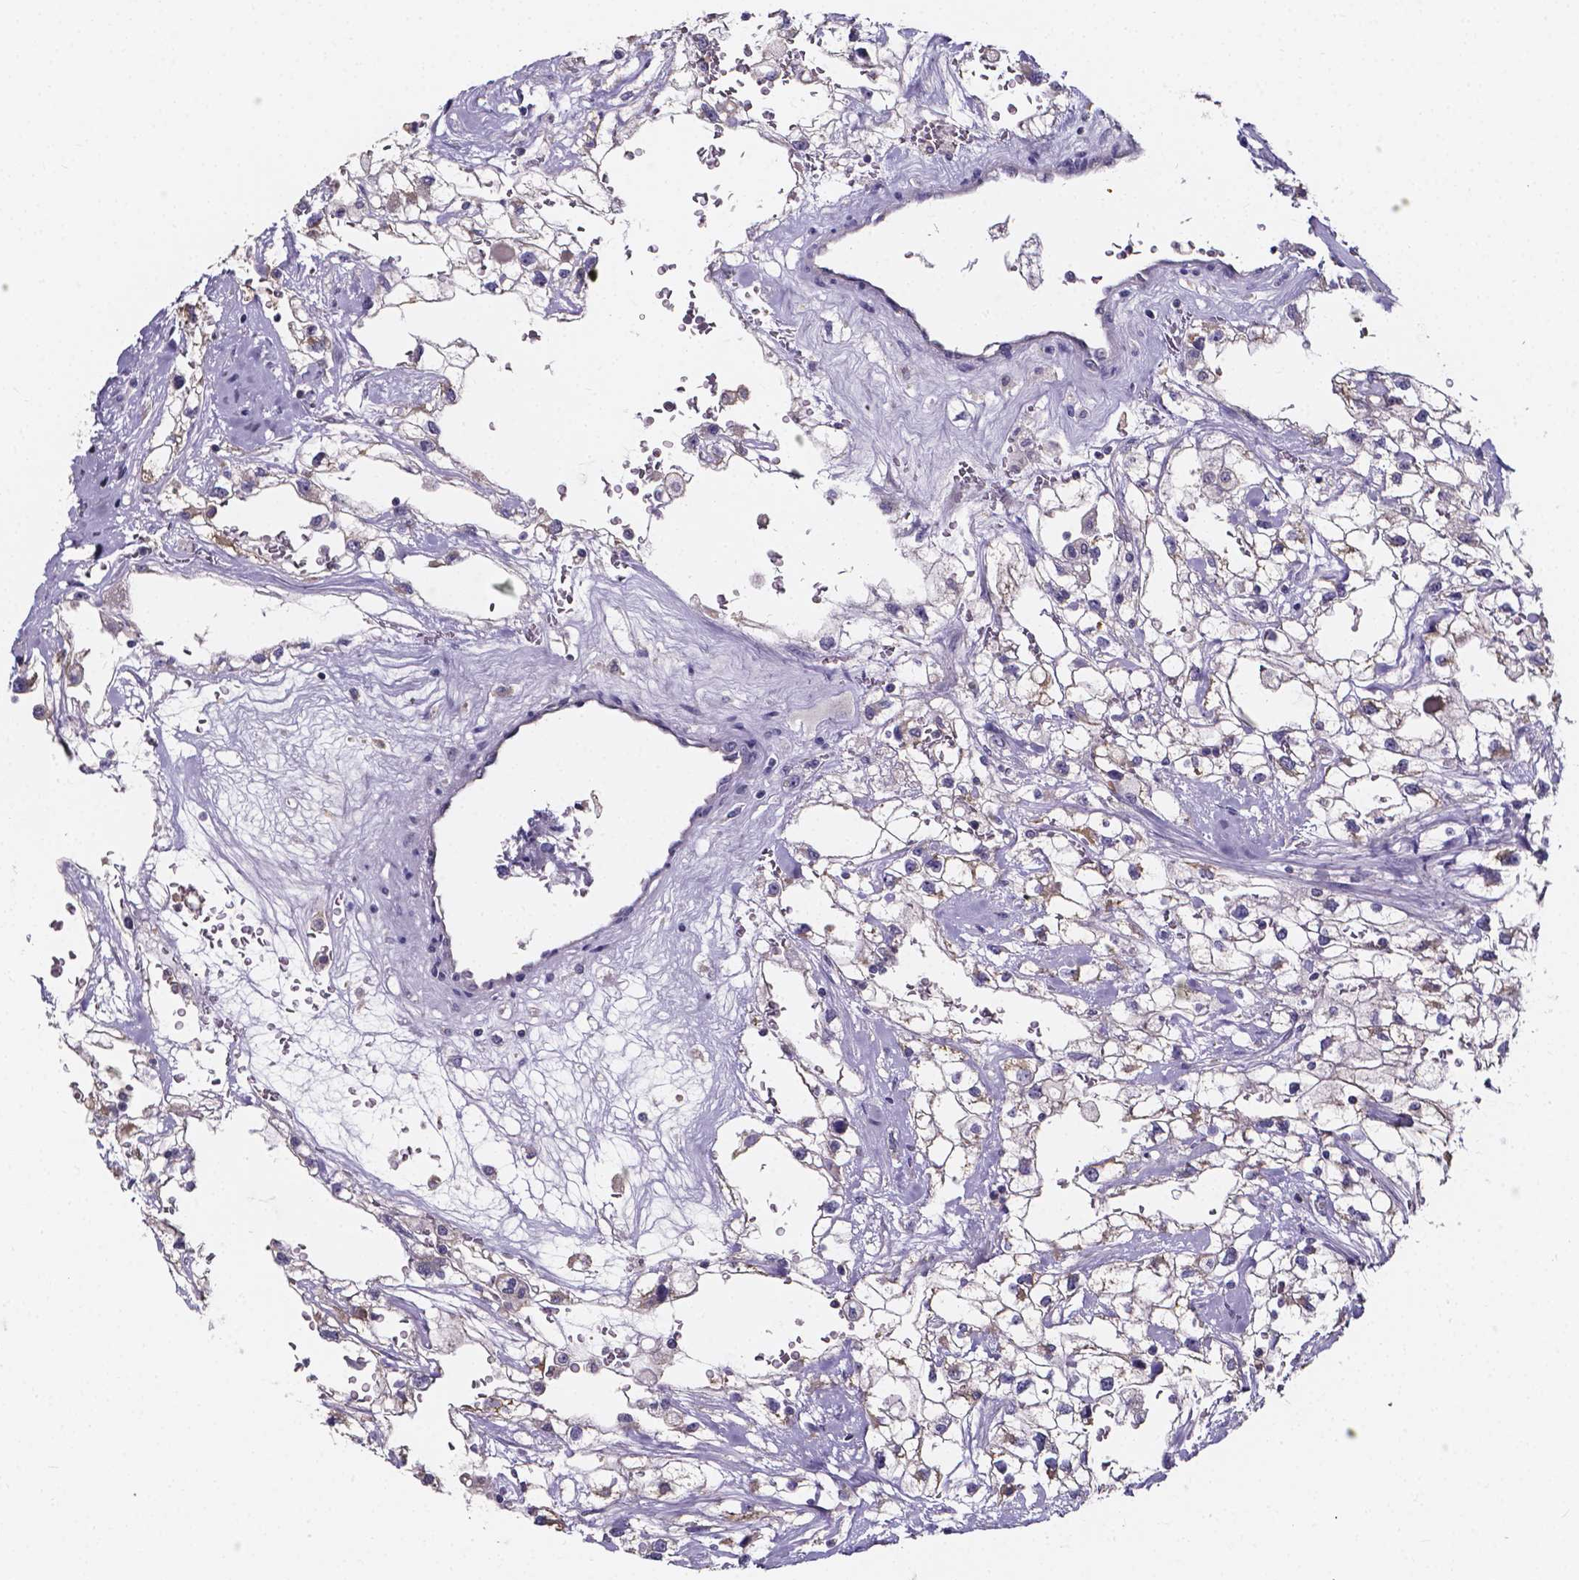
{"staining": {"intensity": "negative", "quantity": "none", "location": "none"}, "tissue": "renal cancer", "cell_type": "Tumor cells", "image_type": "cancer", "snomed": [{"axis": "morphology", "description": "Adenocarcinoma, NOS"}, {"axis": "topography", "description": "Kidney"}], "caption": "Image shows no significant protein positivity in tumor cells of renal cancer. (DAB immunohistochemistry (IHC) visualized using brightfield microscopy, high magnification).", "gene": "SPOCD1", "patient": {"sex": "male", "age": 59}}